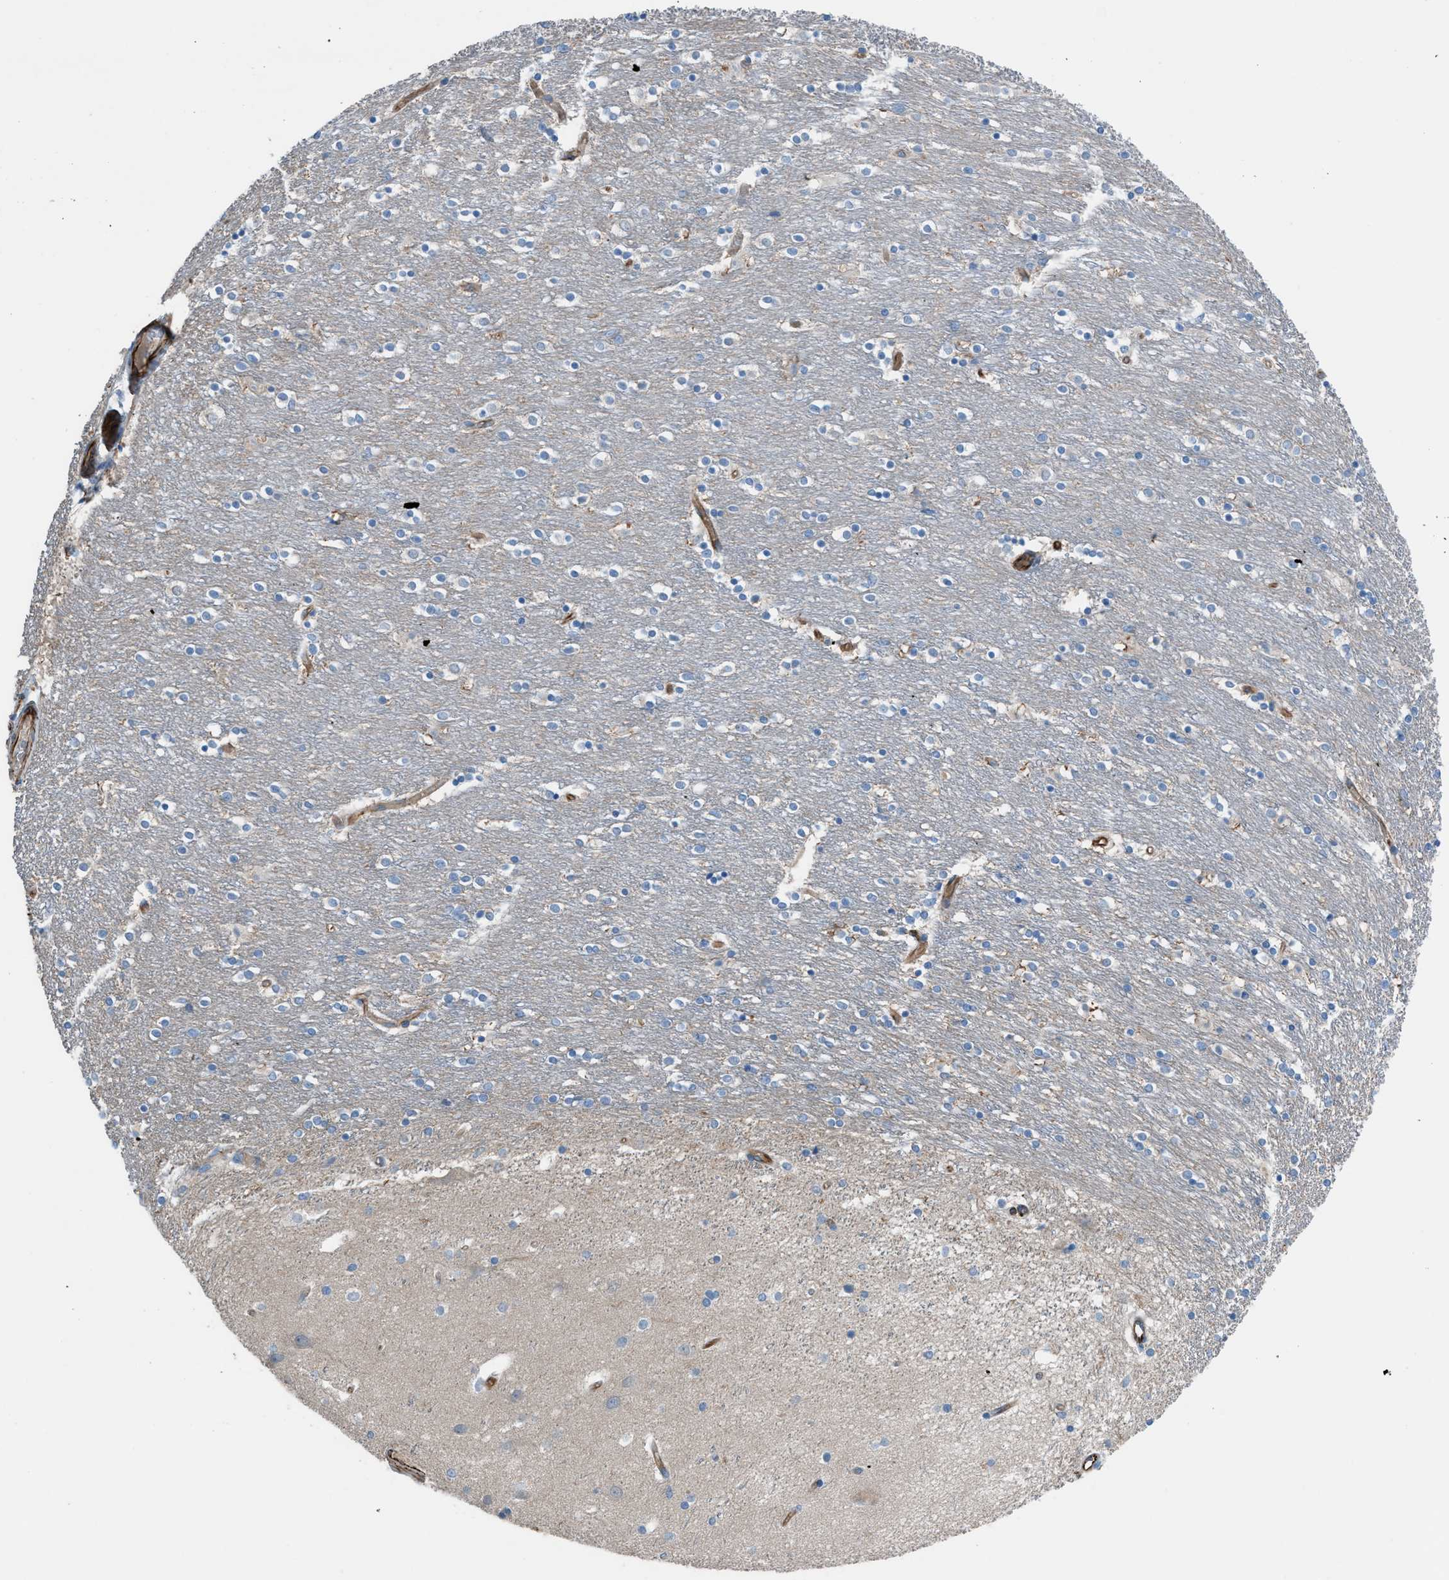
{"staining": {"intensity": "negative", "quantity": "none", "location": "none"}, "tissue": "caudate", "cell_type": "Glial cells", "image_type": "normal", "snomed": [{"axis": "morphology", "description": "Normal tissue, NOS"}, {"axis": "topography", "description": "Lateral ventricle wall"}], "caption": "The image demonstrates no staining of glial cells in unremarkable caudate.", "gene": "CABP7", "patient": {"sex": "female", "age": 54}}